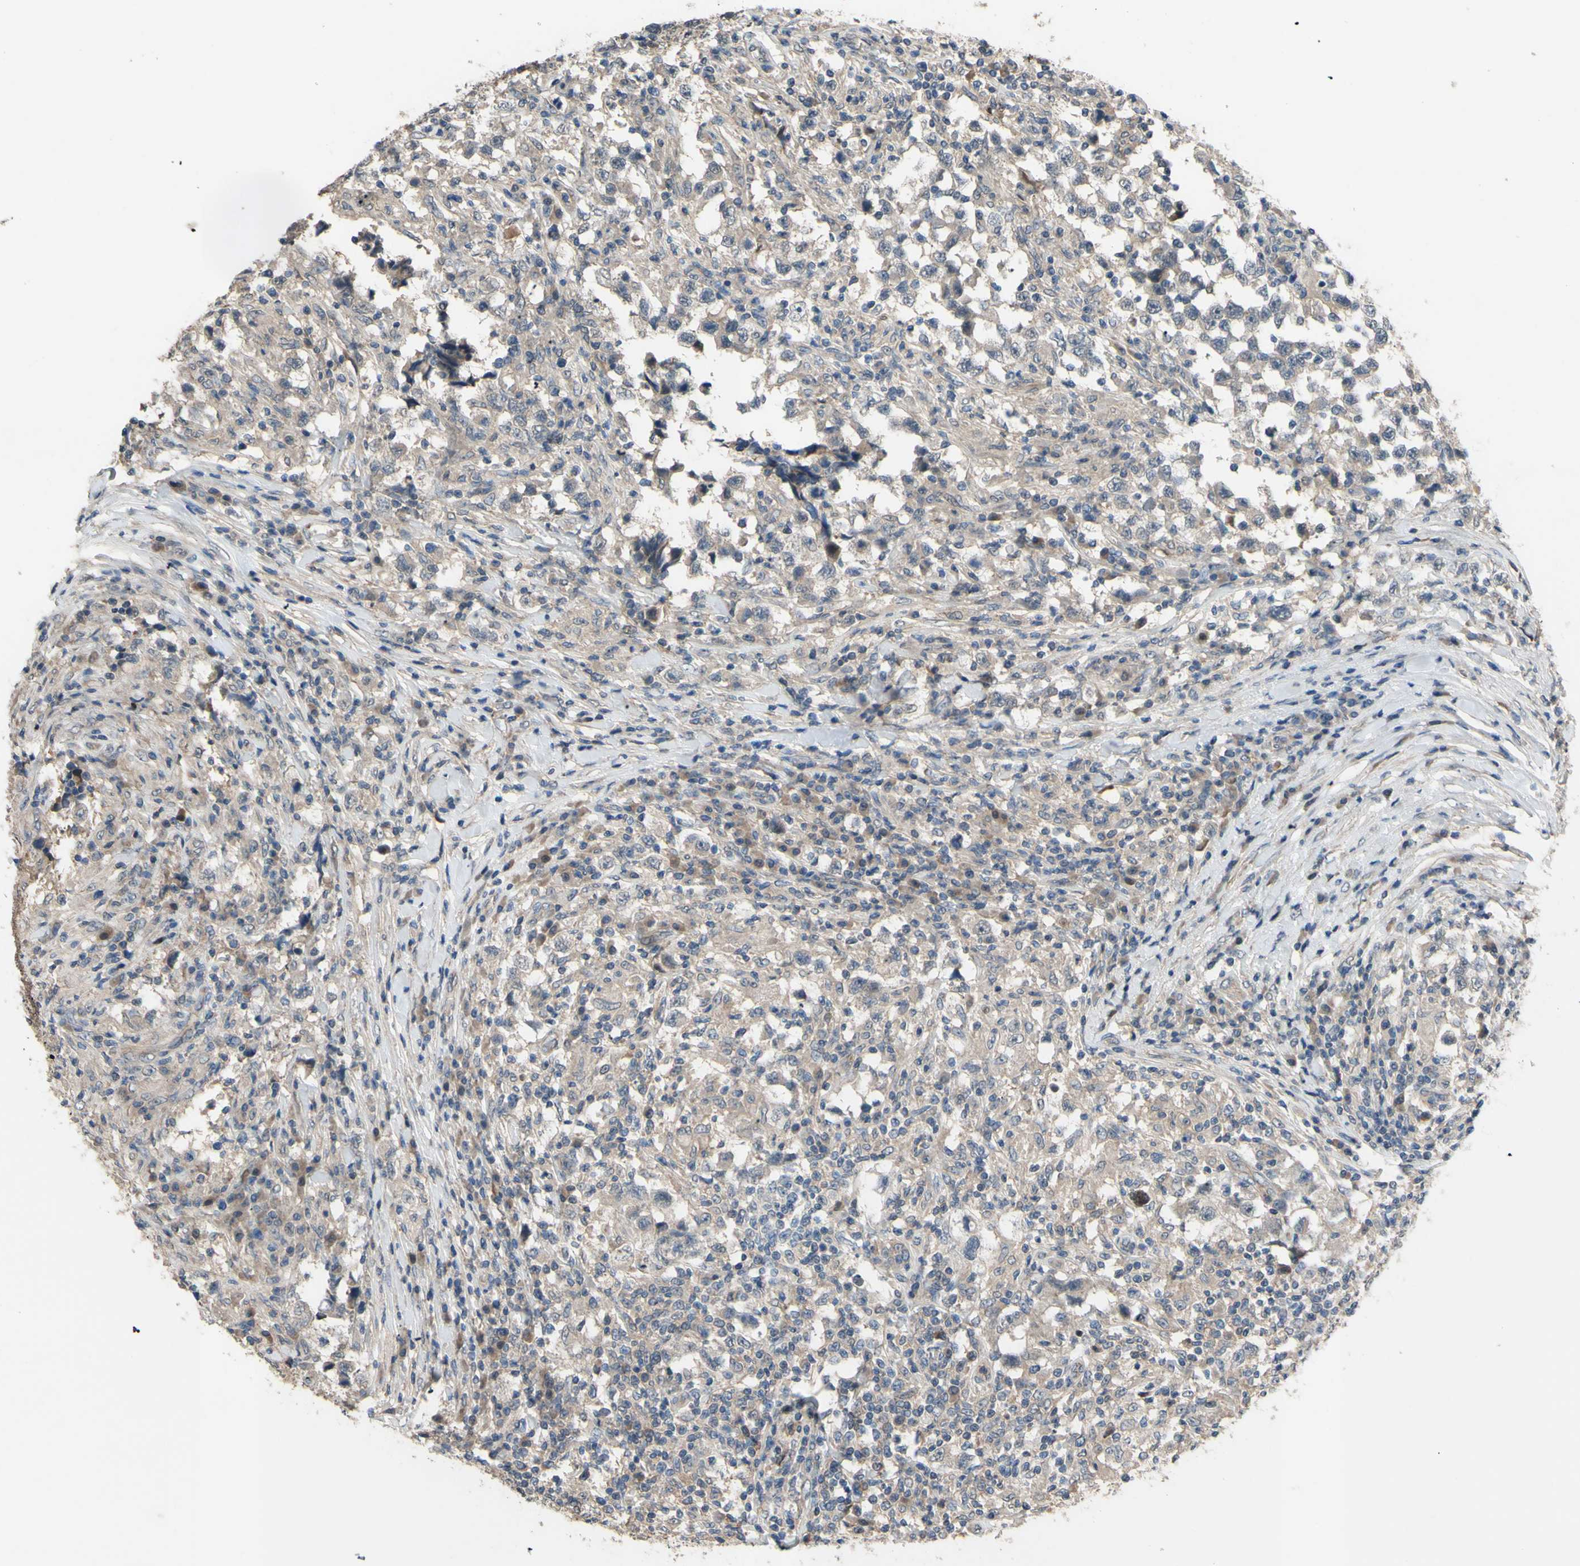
{"staining": {"intensity": "weak", "quantity": "25%-75%", "location": "cytoplasmic/membranous"}, "tissue": "testis cancer", "cell_type": "Tumor cells", "image_type": "cancer", "snomed": [{"axis": "morphology", "description": "Carcinoma, Embryonal, NOS"}, {"axis": "topography", "description": "Testis"}], "caption": "Human embryonal carcinoma (testis) stained with a protein marker demonstrates weak staining in tumor cells.", "gene": "SHROOM4", "patient": {"sex": "male", "age": 21}}